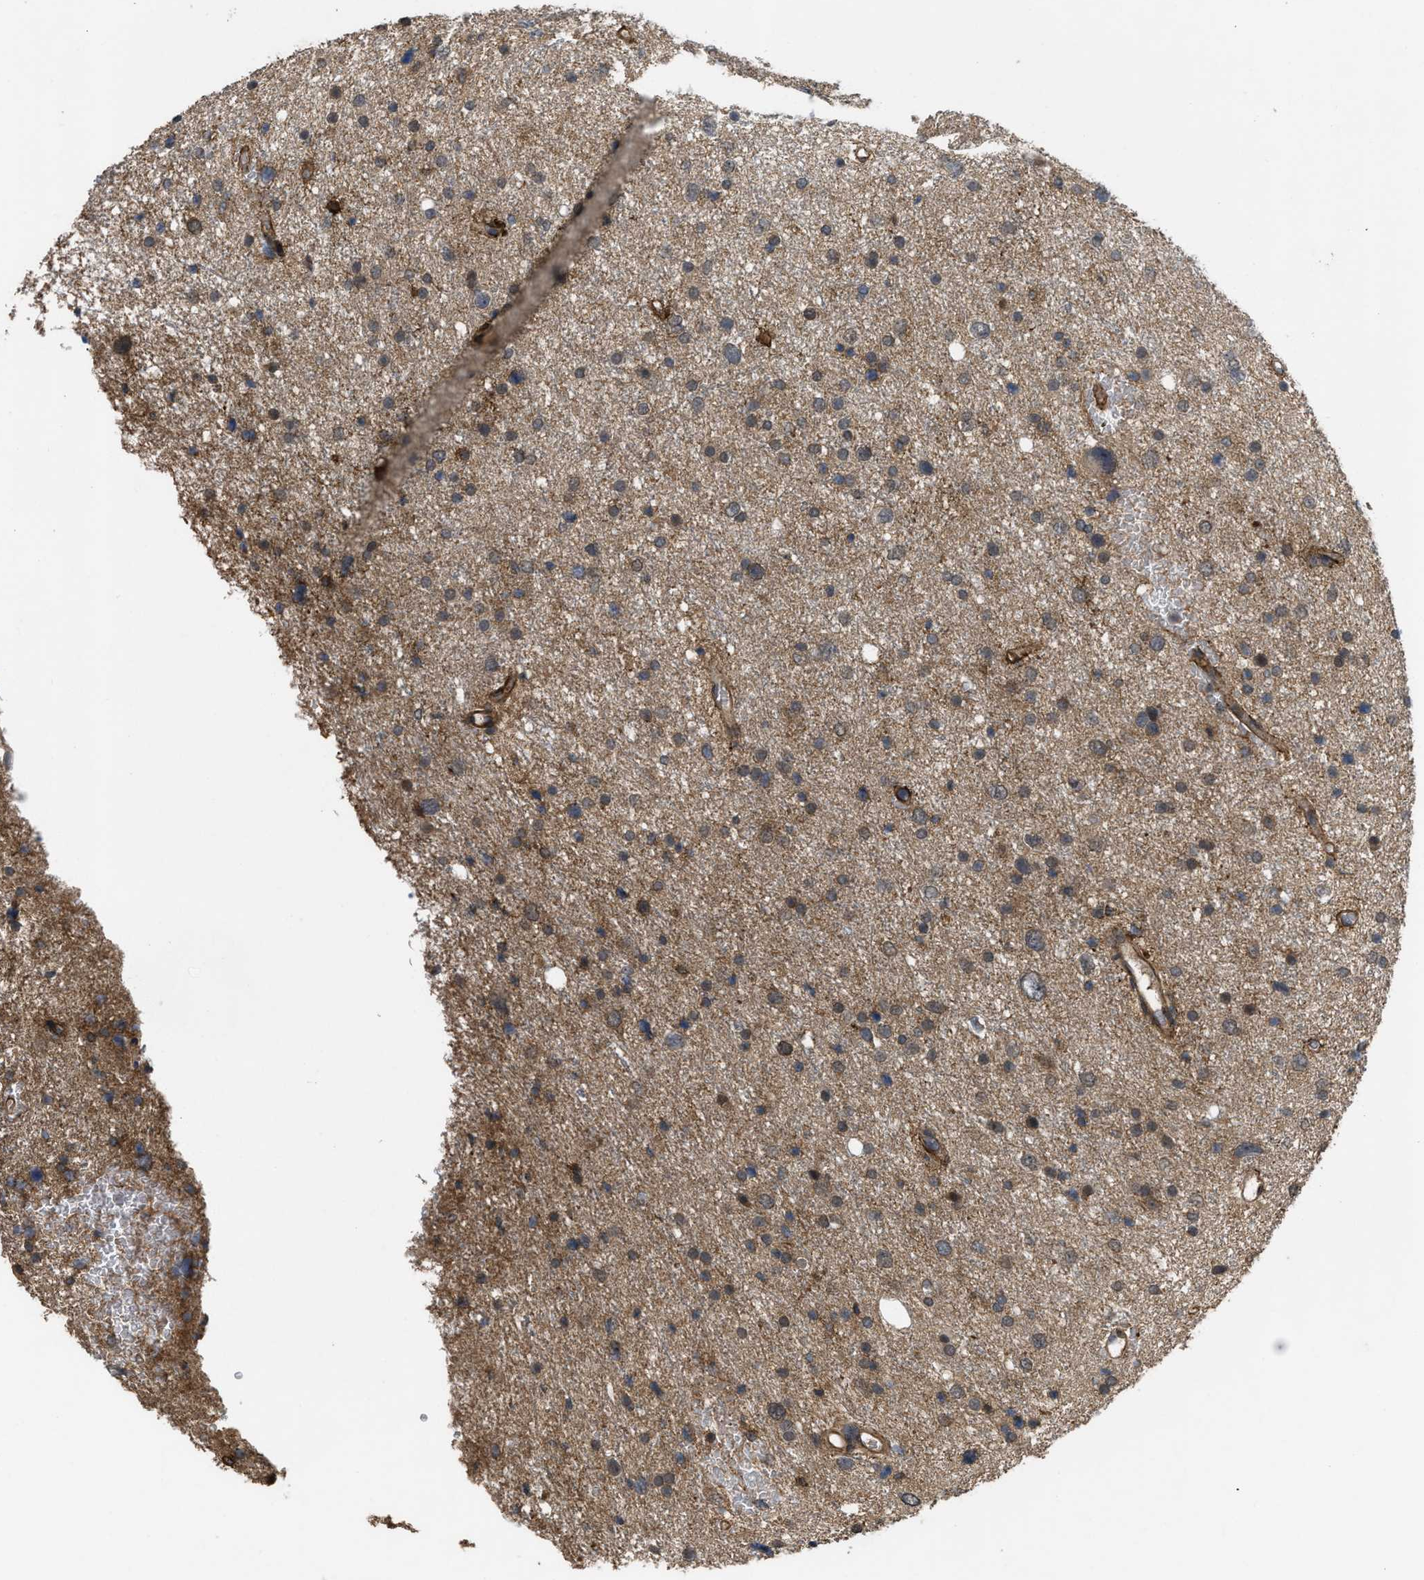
{"staining": {"intensity": "moderate", "quantity": ">75%", "location": "cytoplasmic/membranous"}, "tissue": "glioma", "cell_type": "Tumor cells", "image_type": "cancer", "snomed": [{"axis": "morphology", "description": "Glioma, malignant, Low grade"}, {"axis": "topography", "description": "Brain"}], "caption": "Tumor cells reveal moderate cytoplasmic/membranous expression in about >75% of cells in malignant glioma (low-grade).", "gene": "UTRN", "patient": {"sex": "female", "age": 37}}